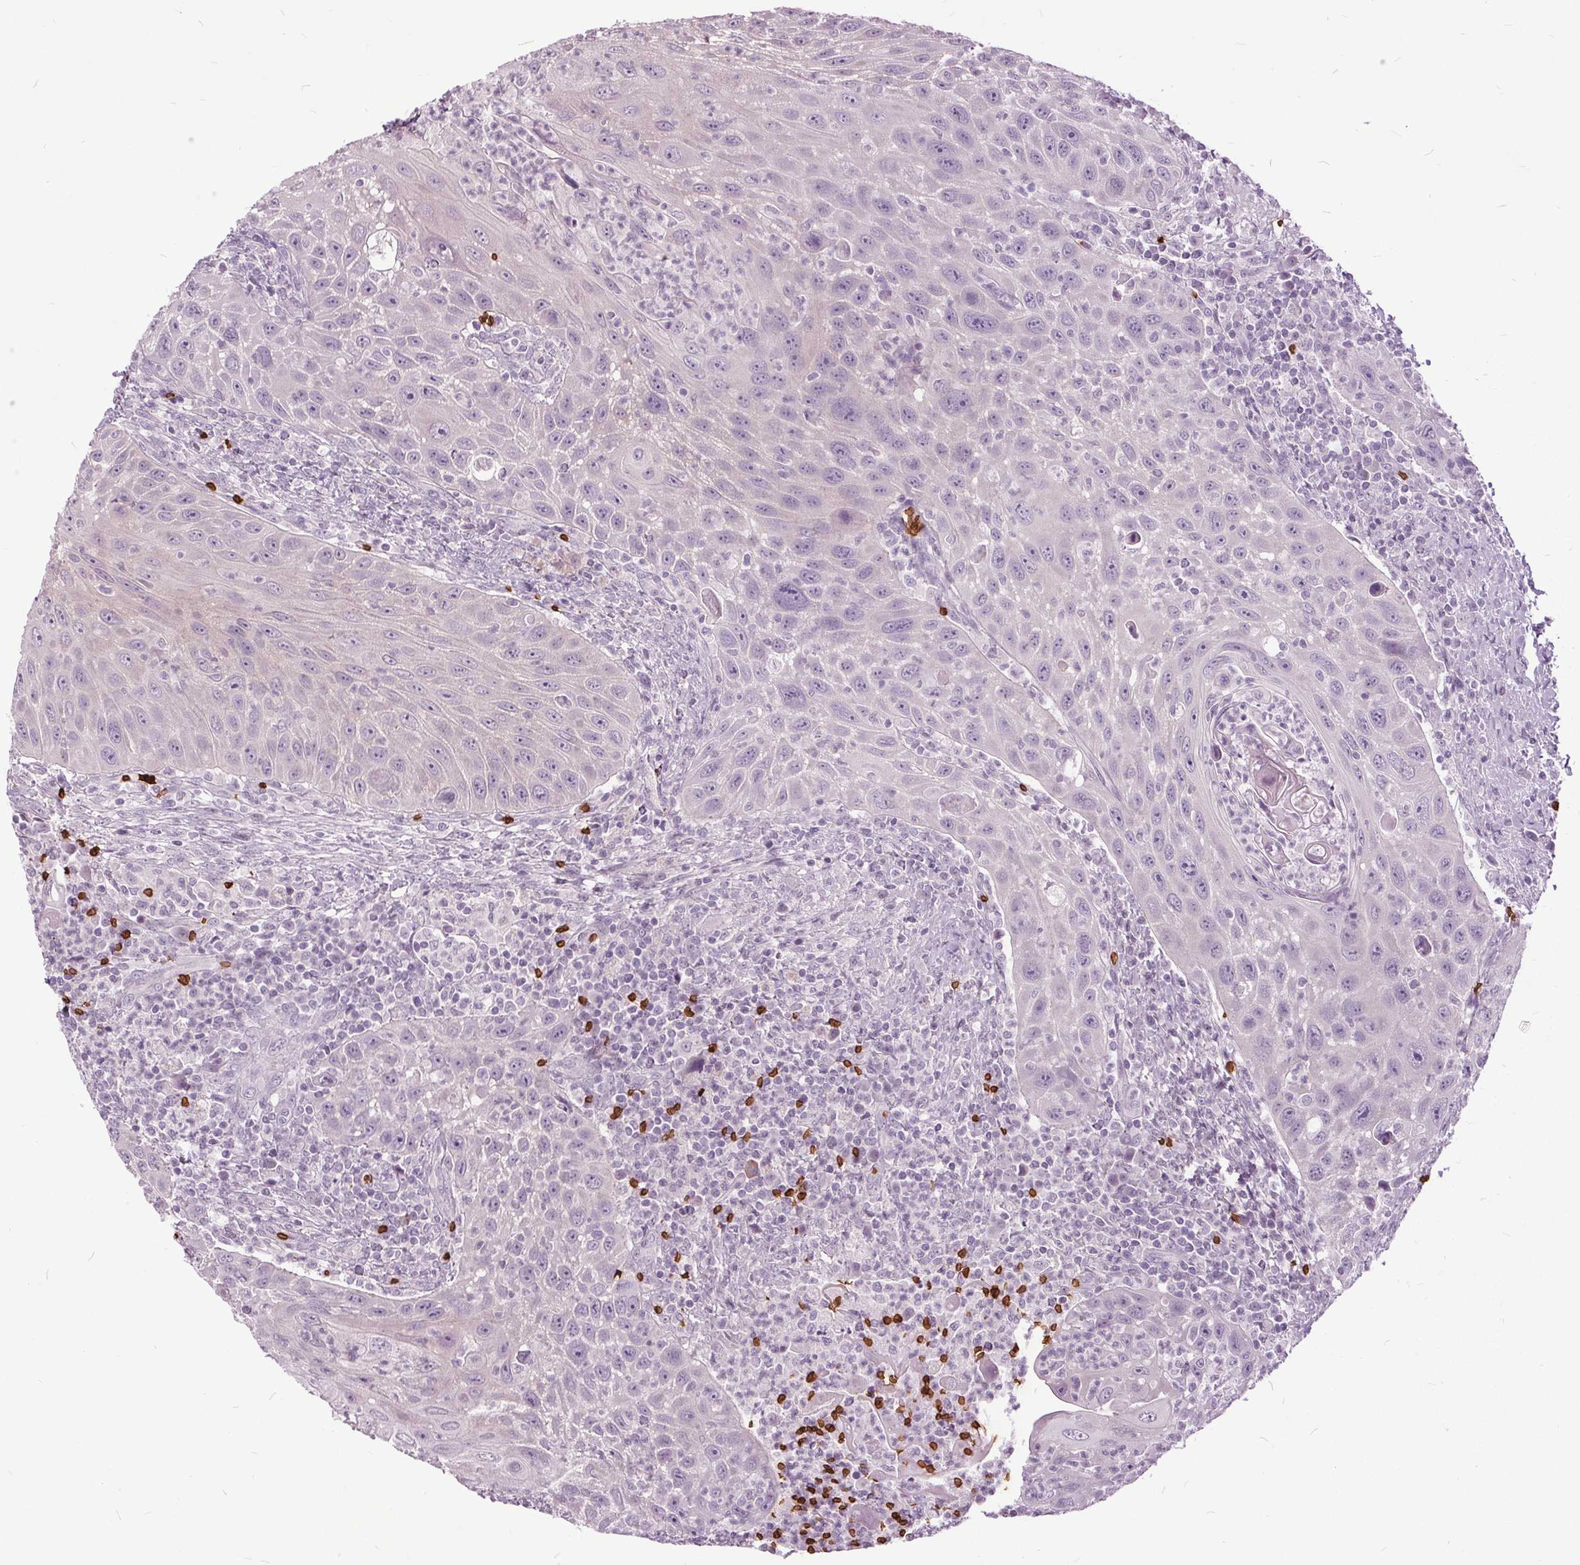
{"staining": {"intensity": "negative", "quantity": "none", "location": "none"}, "tissue": "head and neck cancer", "cell_type": "Tumor cells", "image_type": "cancer", "snomed": [{"axis": "morphology", "description": "Squamous cell carcinoma, NOS"}, {"axis": "topography", "description": "Head-Neck"}], "caption": "Photomicrograph shows no significant protein staining in tumor cells of head and neck squamous cell carcinoma.", "gene": "SLC4A1", "patient": {"sex": "male", "age": 69}}